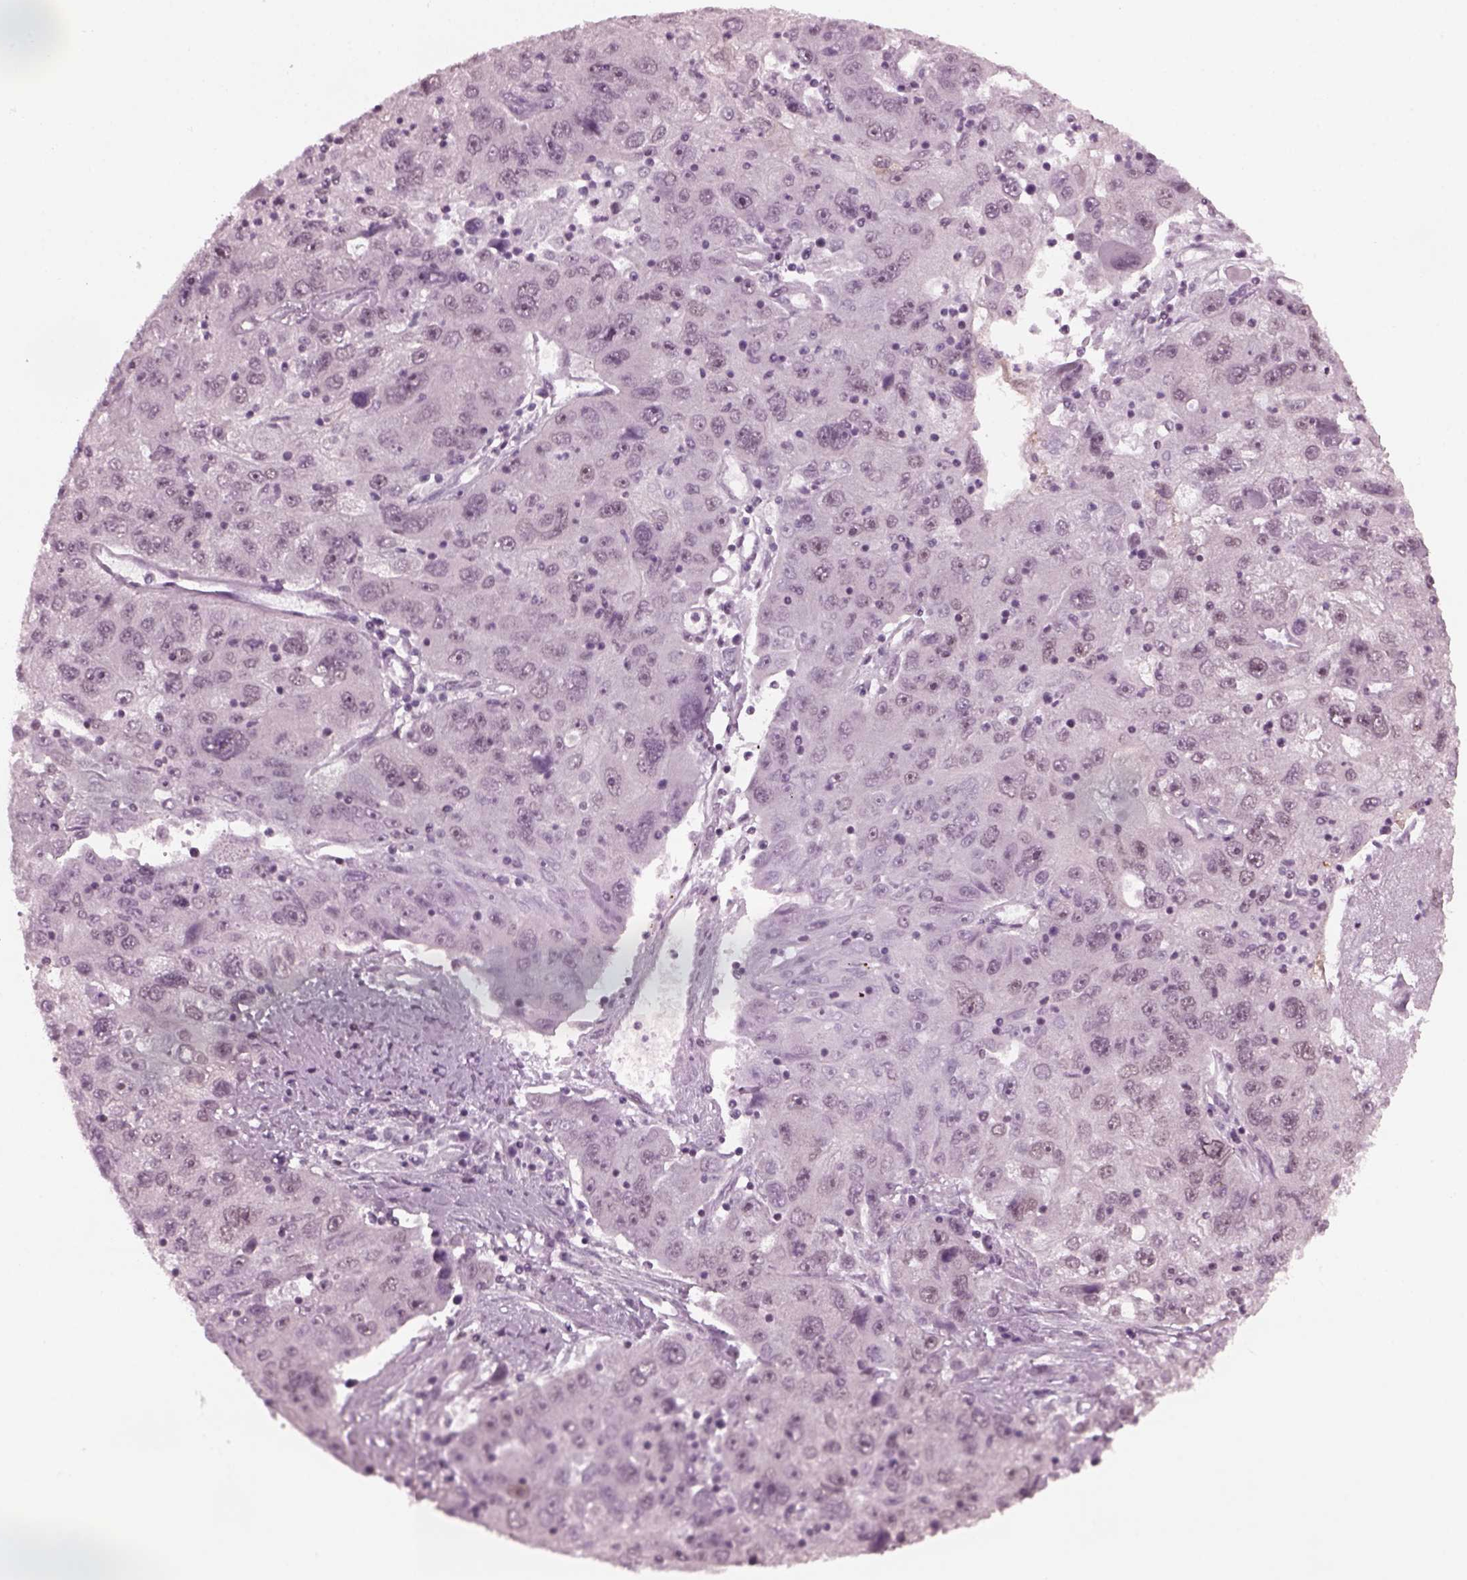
{"staining": {"intensity": "negative", "quantity": "none", "location": "none"}, "tissue": "stomach cancer", "cell_type": "Tumor cells", "image_type": "cancer", "snomed": [{"axis": "morphology", "description": "Adenocarcinoma, NOS"}, {"axis": "topography", "description": "Stomach"}], "caption": "This is an immunohistochemistry (IHC) image of stomach cancer (adenocarcinoma). There is no positivity in tumor cells.", "gene": "RUVBL2", "patient": {"sex": "male", "age": 56}}